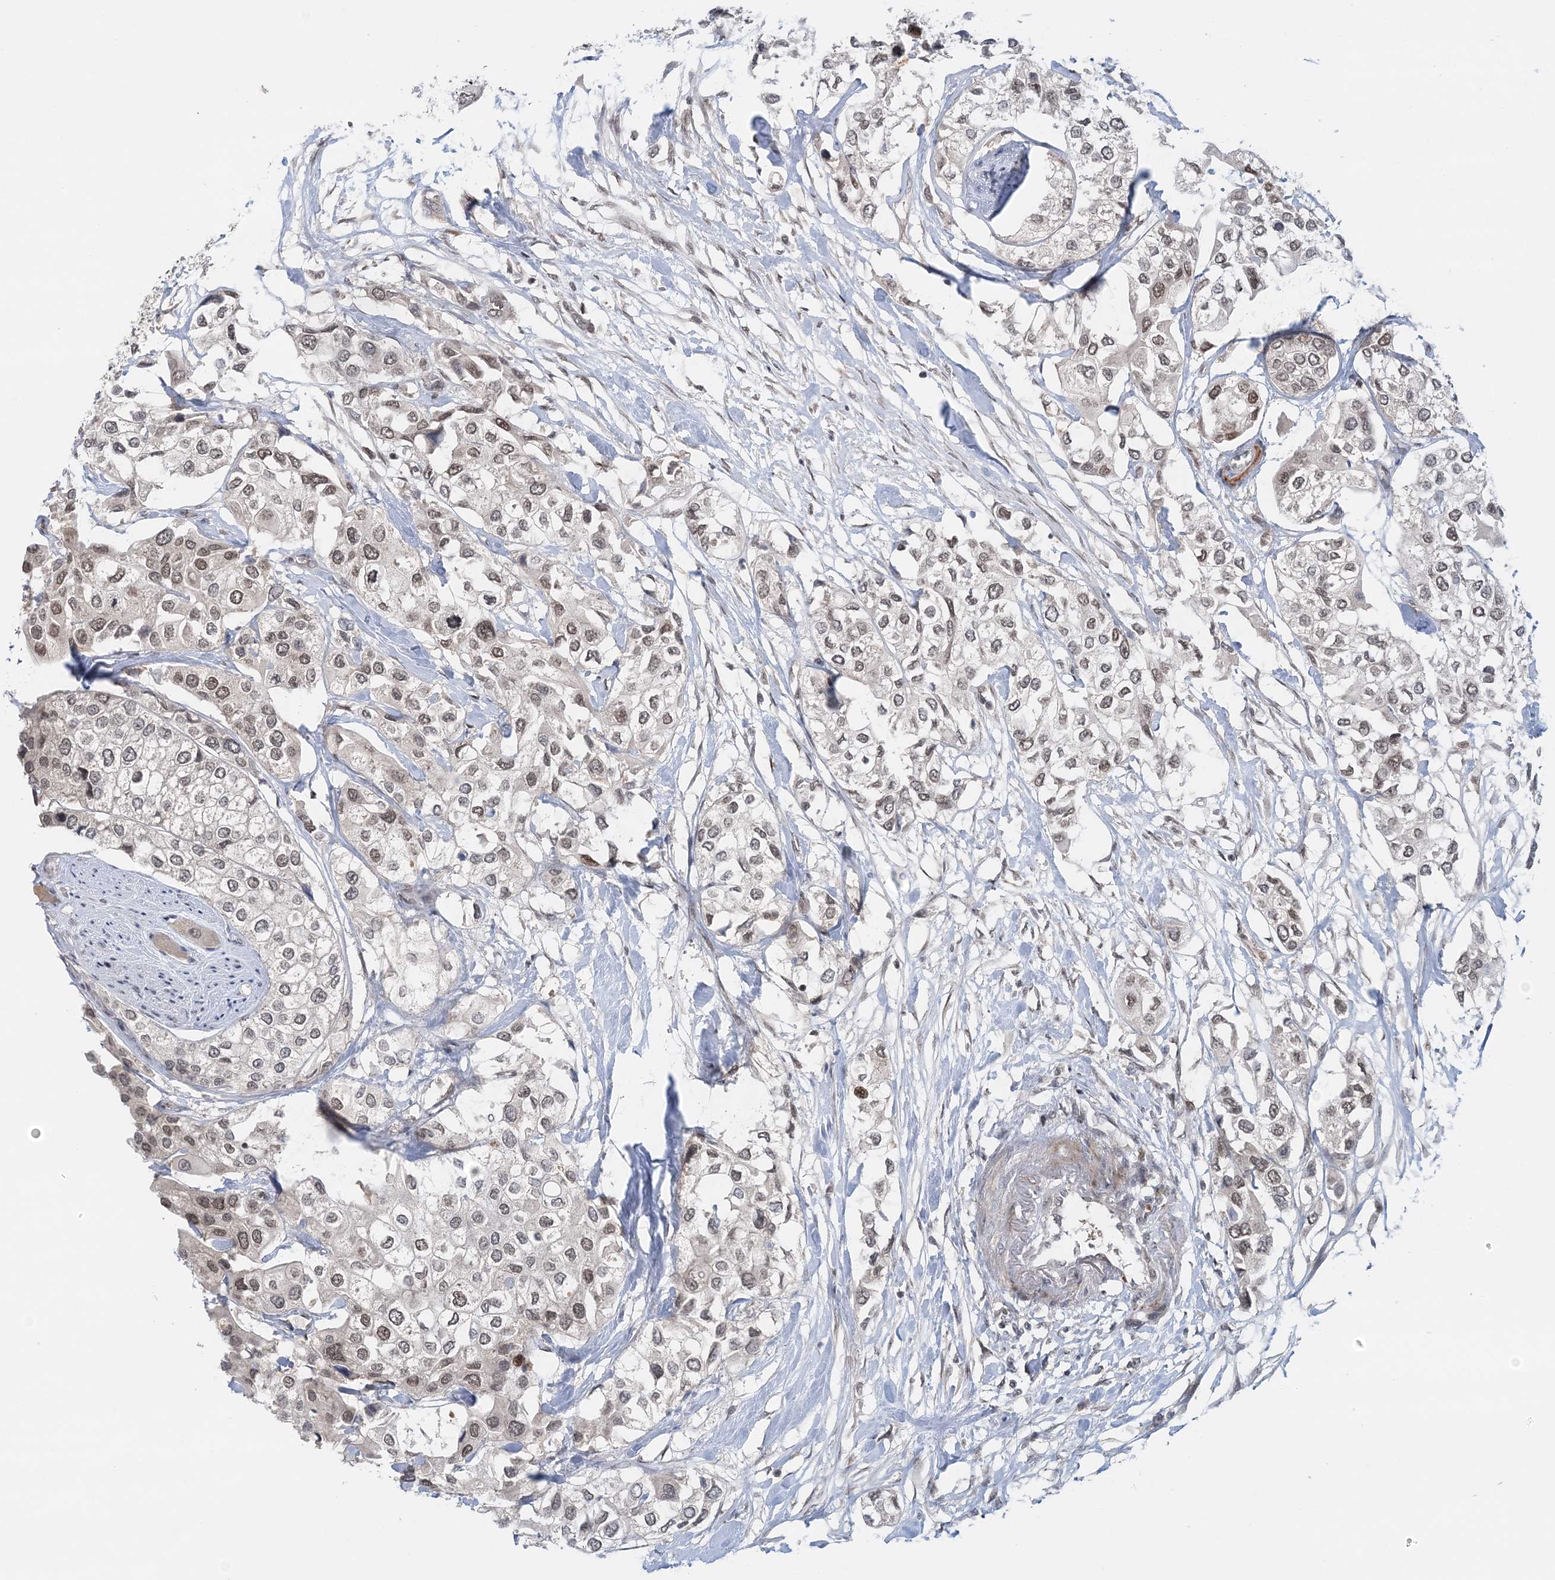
{"staining": {"intensity": "weak", "quantity": "25%-75%", "location": "nuclear"}, "tissue": "urothelial cancer", "cell_type": "Tumor cells", "image_type": "cancer", "snomed": [{"axis": "morphology", "description": "Urothelial carcinoma, High grade"}, {"axis": "topography", "description": "Urinary bladder"}], "caption": "This is an image of immunohistochemistry (IHC) staining of urothelial cancer, which shows weak positivity in the nuclear of tumor cells.", "gene": "NOA1", "patient": {"sex": "male", "age": 64}}